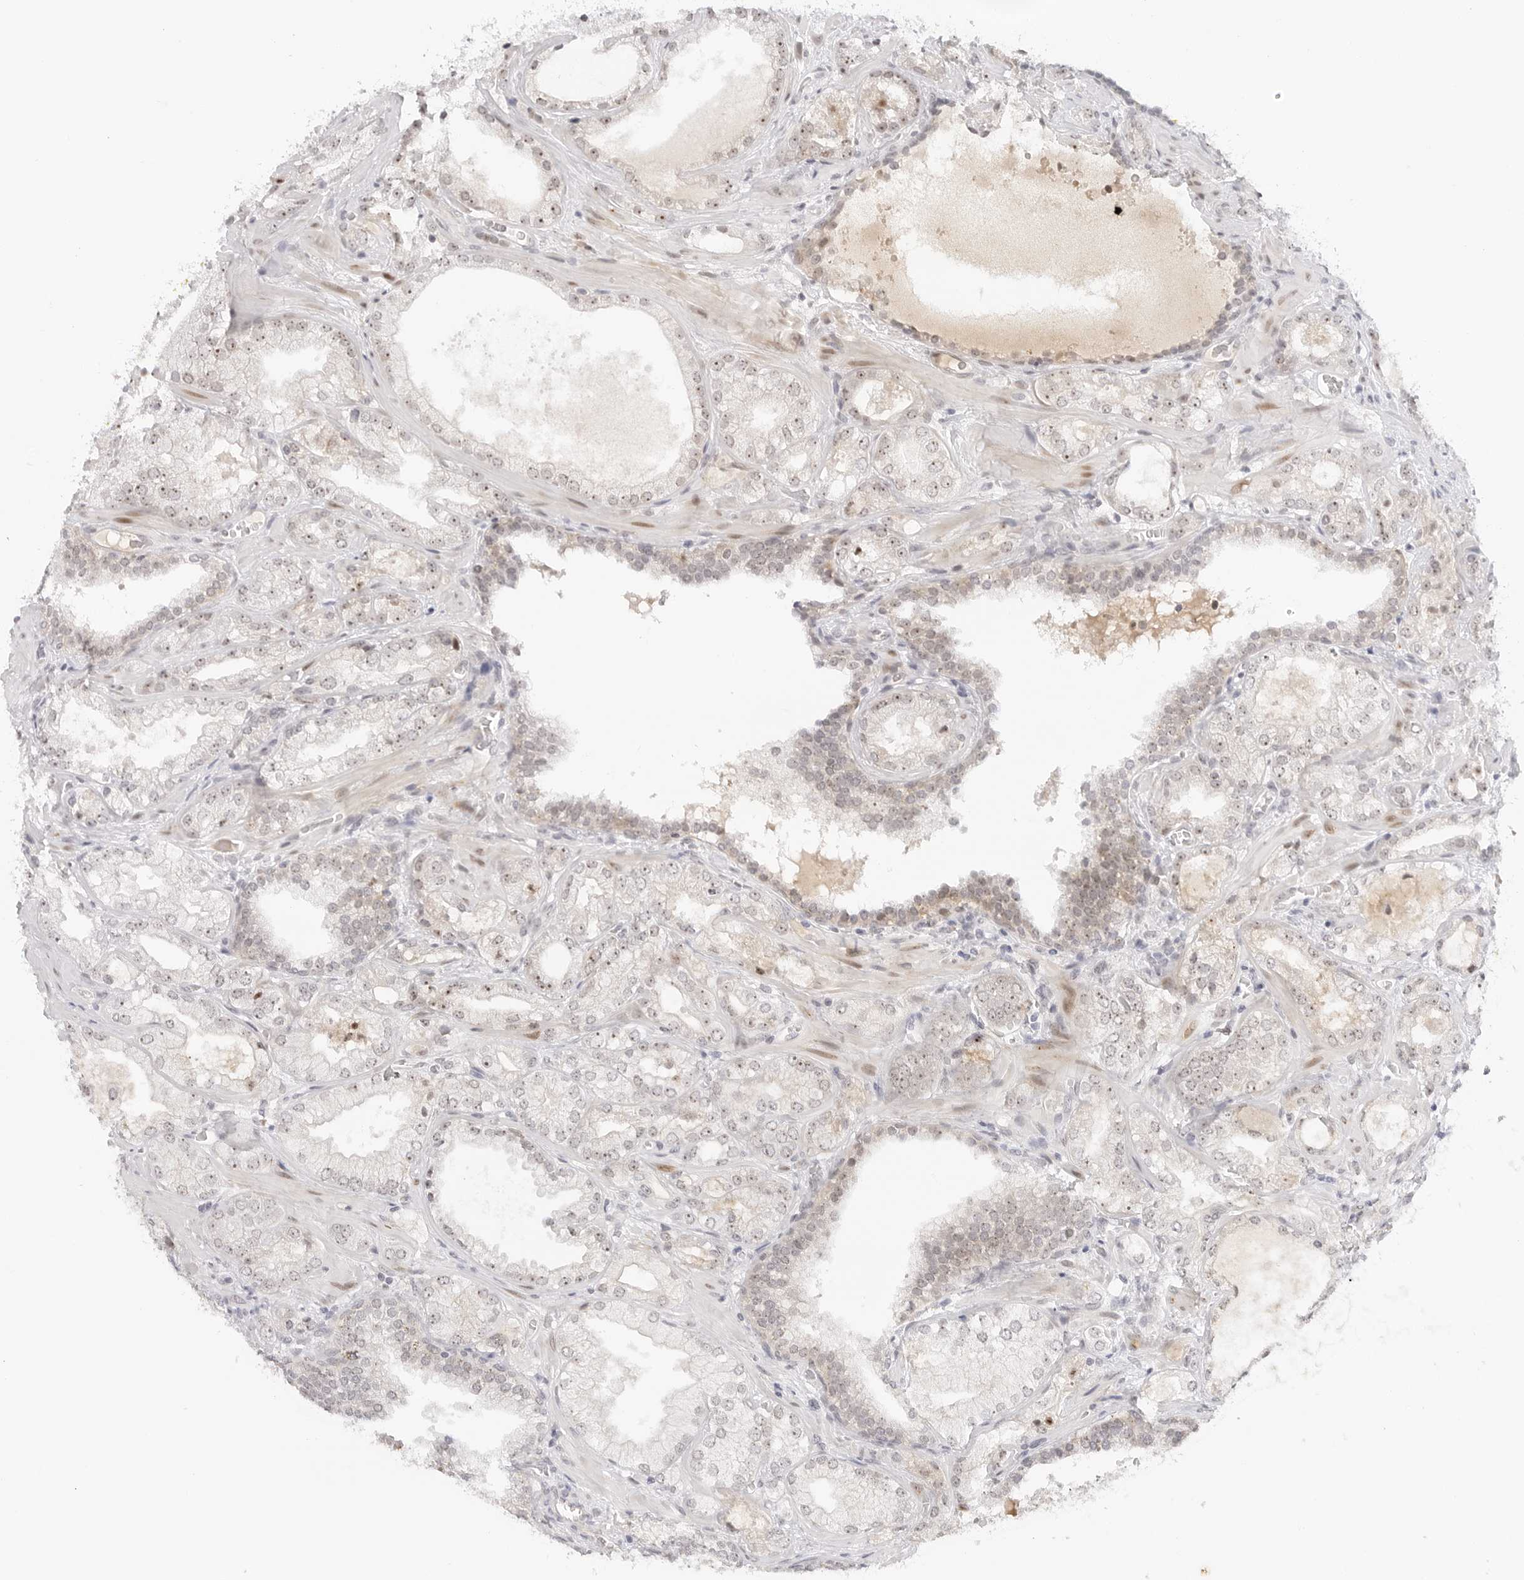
{"staining": {"intensity": "weak", "quantity": "25%-75%", "location": "nuclear"}, "tissue": "prostate cancer", "cell_type": "Tumor cells", "image_type": "cancer", "snomed": [{"axis": "morphology", "description": "Adenocarcinoma, High grade"}, {"axis": "topography", "description": "Prostate"}], "caption": "A high-resolution histopathology image shows immunohistochemistry staining of prostate cancer, which demonstrates weak nuclear expression in approximately 25%-75% of tumor cells. The protein of interest is stained brown, and the nuclei are stained in blue (DAB IHC with brightfield microscopy, high magnification).", "gene": "HIPK3", "patient": {"sex": "male", "age": 58}}